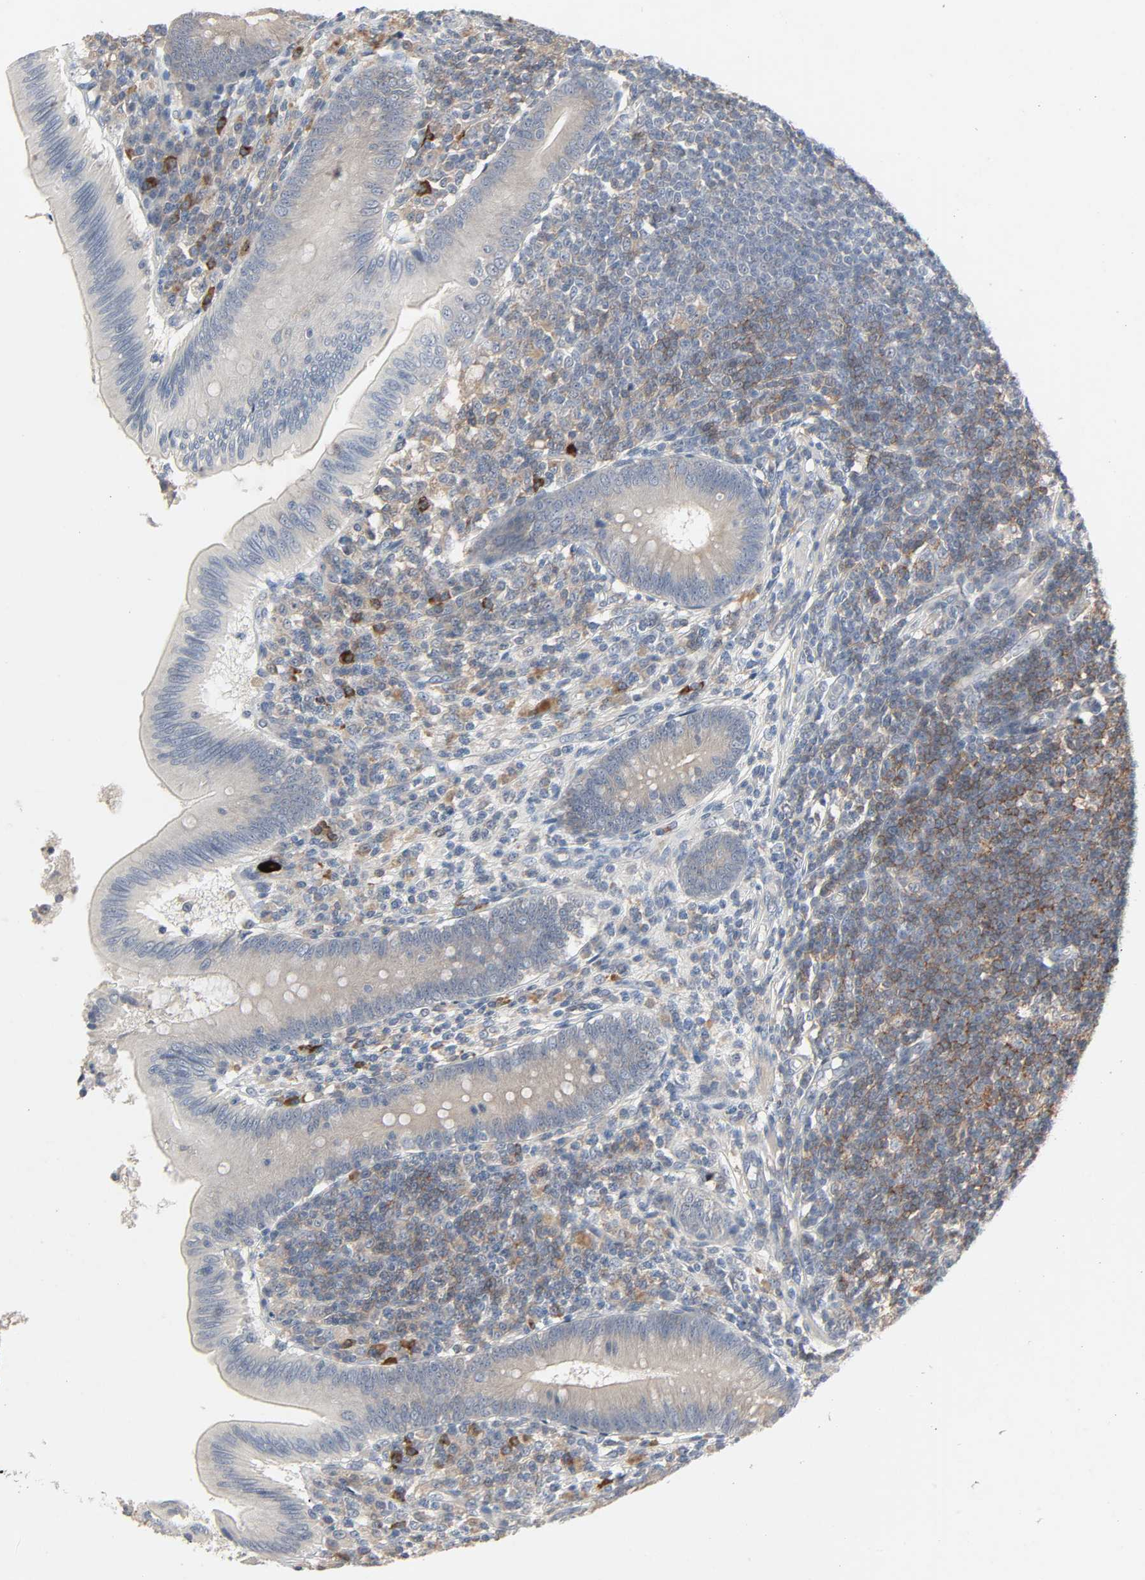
{"staining": {"intensity": "weak", "quantity": ">75%", "location": "cytoplasmic/membranous"}, "tissue": "appendix", "cell_type": "Glandular cells", "image_type": "normal", "snomed": [{"axis": "morphology", "description": "Normal tissue, NOS"}, {"axis": "morphology", "description": "Inflammation, NOS"}, {"axis": "topography", "description": "Appendix"}], "caption": "The histopathology image displays staining of normal appendix, revealing weak cytoplasmic/membranous protein positivity (brown color) within glandular cells.", "gene": "CD4", "patient": {"sex": "male", "age": 46}}